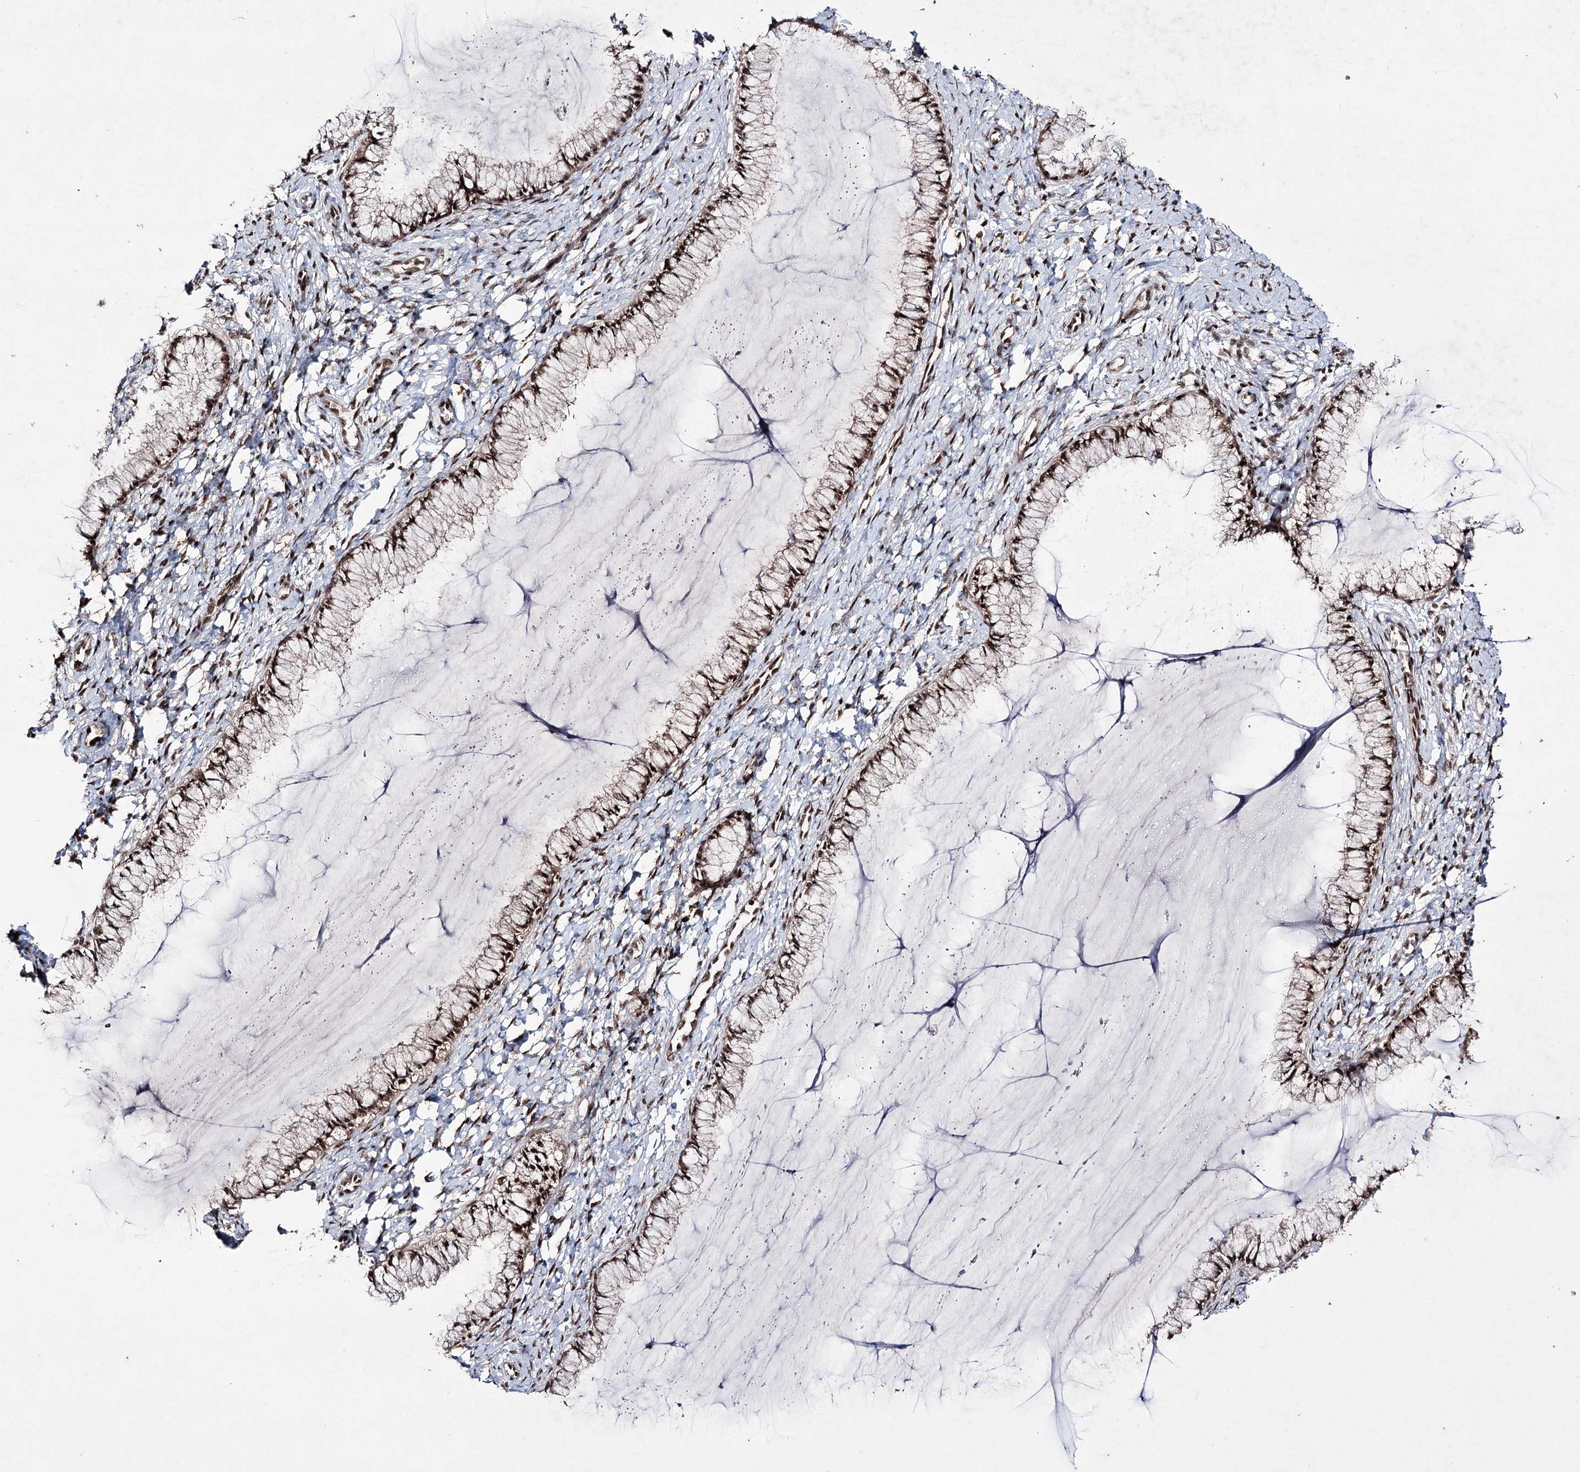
{"staining": {"intensity": "strong", "quantity": ">75%", "location": "nuclear"}, "tissue": "cervix", "cell_type": "Glandular cells", "image_type": "normal", "snomed": [{"axis": "morphology", "description": "Normal tissue, NOS"}, {"axis": "morphology", "description": "Adenocarcinoma, NOS"}, {"axis": "topography", "description": "Cervix"}], "caption": "Protein staining by immunohistochemistry (IHC) reveals strong nuclear expression in approximately >75% of glandular cells in normal cervix. The protein of interest is shown in brown color, while the nuclei are stained blue.", "gene": "PRPF40A", "patient": {"sex": "female", "age": 29}}